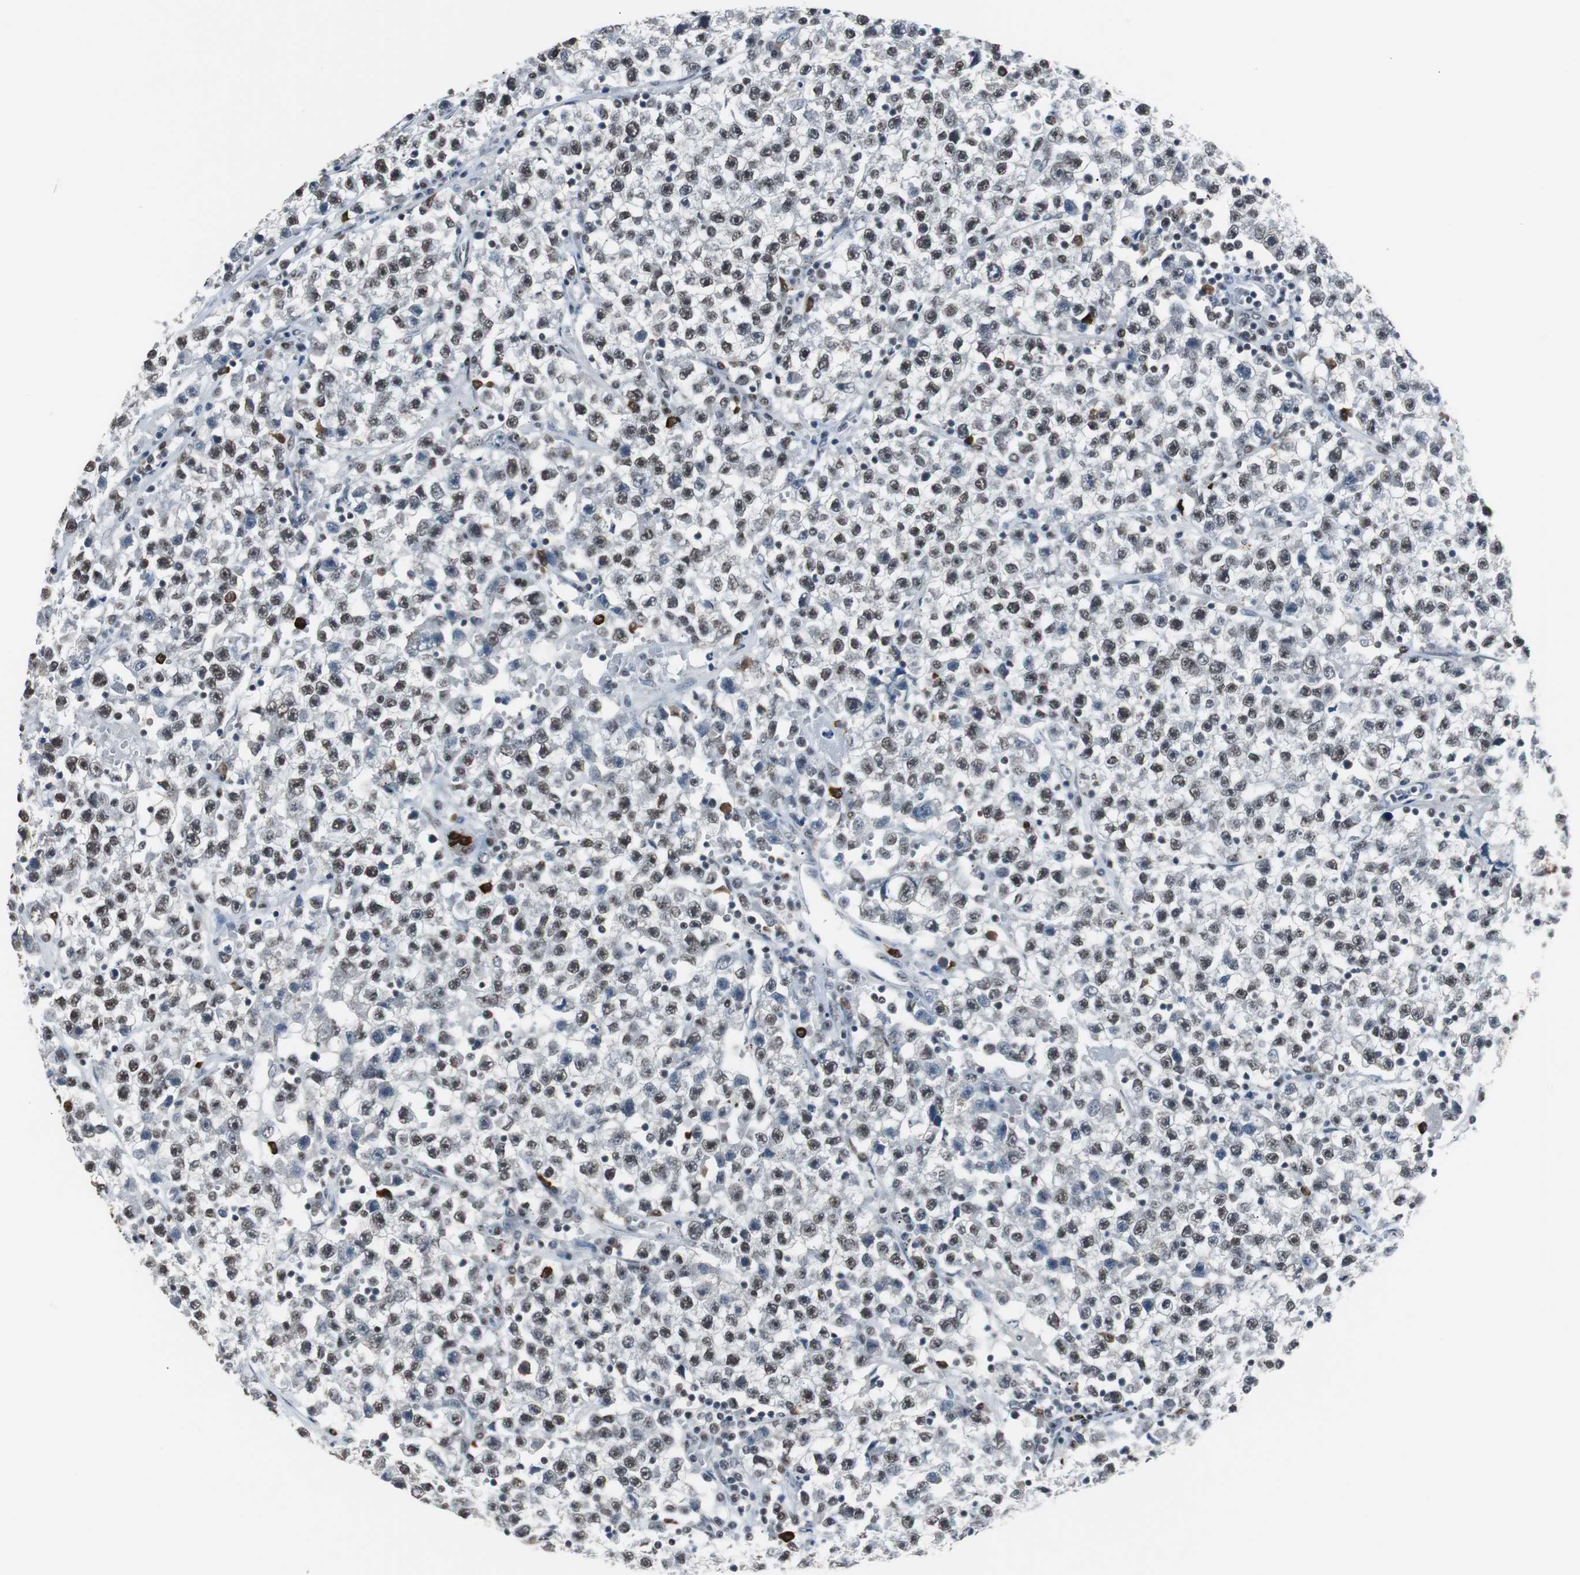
{"staining": {"intensity": "moderate", "quantity": ">75%", "location": "nuclear"}, "tissue": "testis cancer", "cell_type": "Tumor cells", "image_type": "cancer", "snomed": [{"axis": "morphology", "description": "Seminoma, NOS"}, {"axis": "topography", "description": "Testis"}], "caption": "A brown stain labels moderate nuclear expression of a protein in human testis cancer tumor cells.", "gene": "TAF7", "patient": {"sex": "male", "age": 22}}